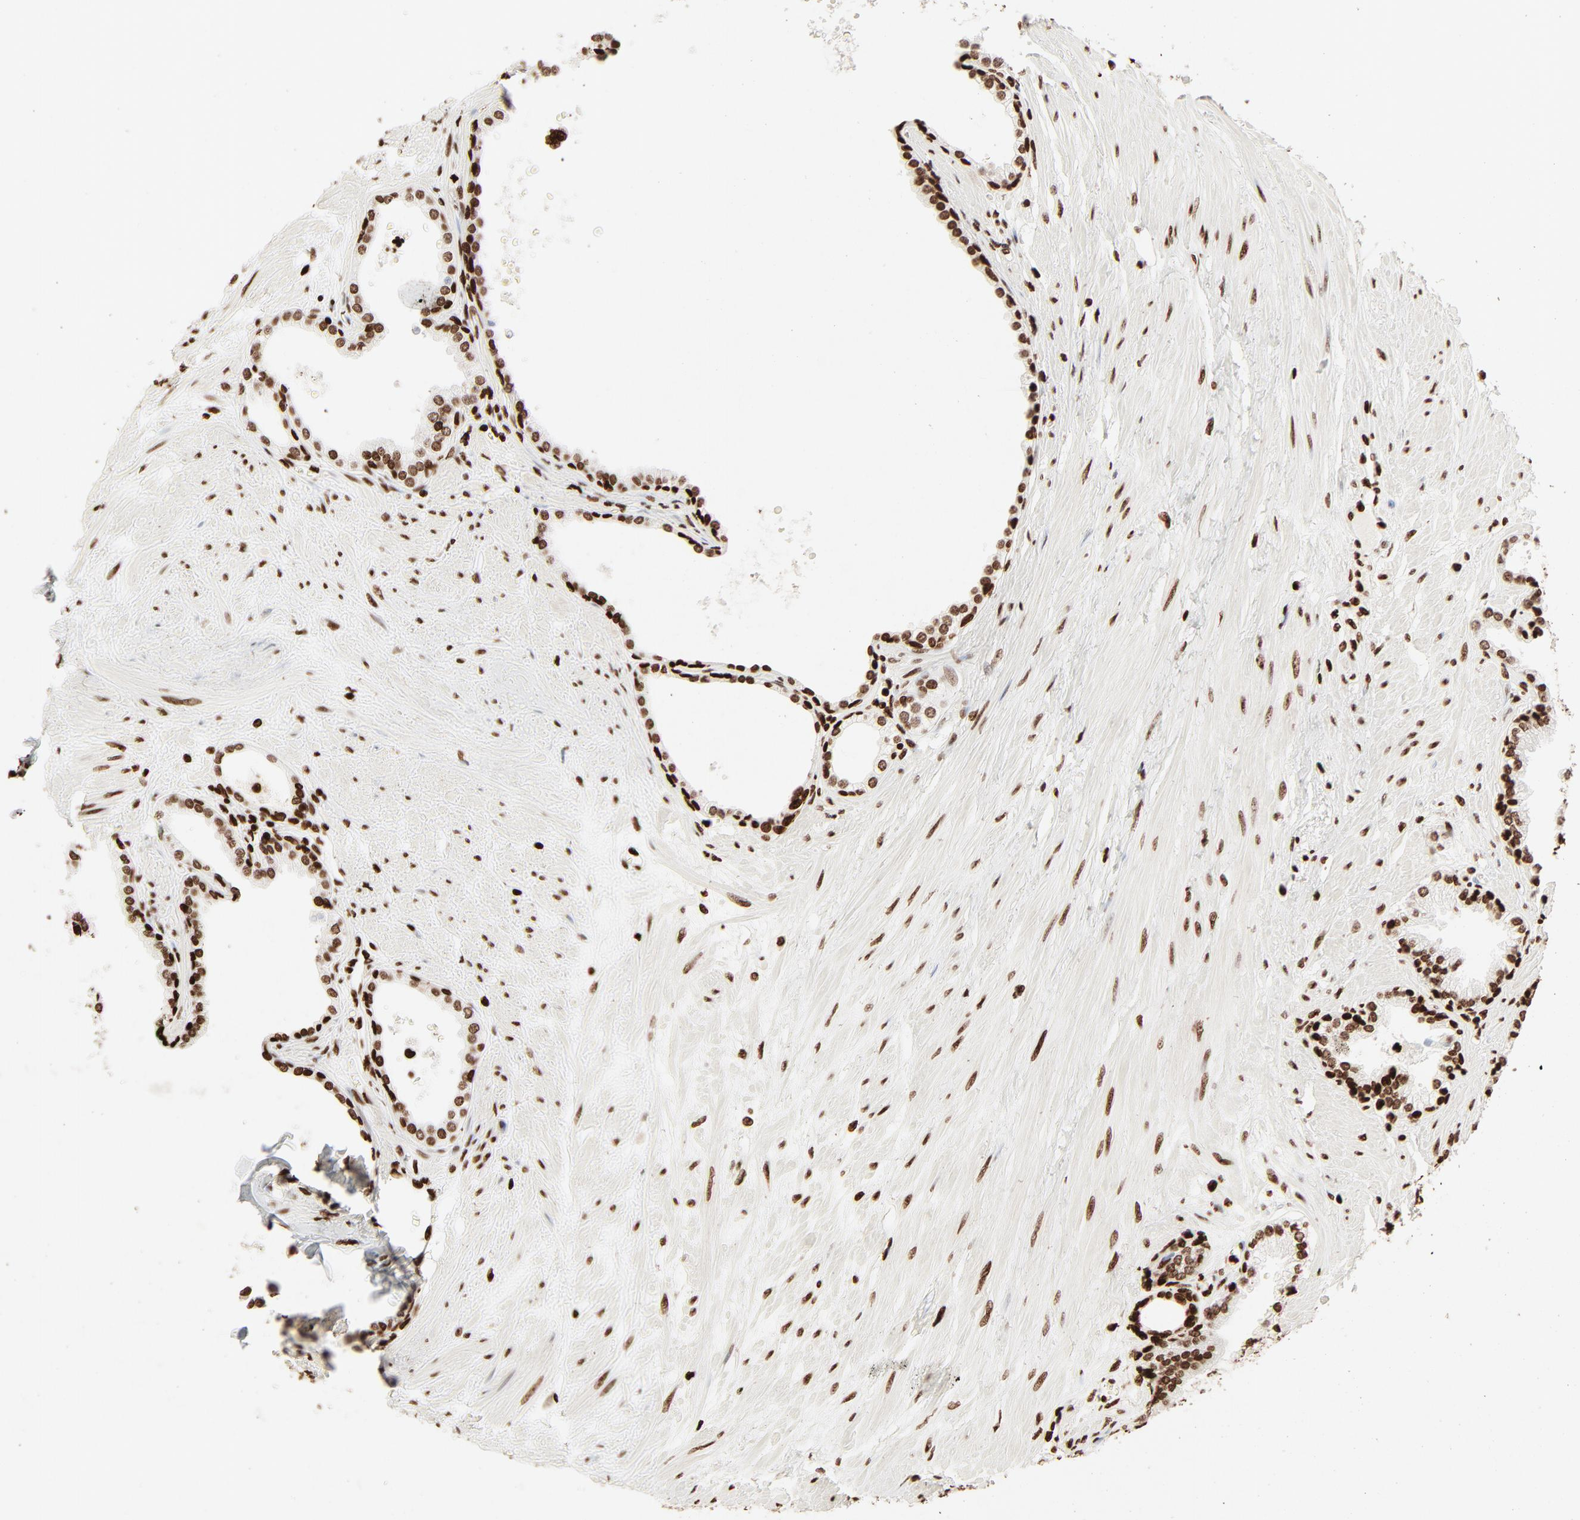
{"staining": {"intensity": "strong", "quantity": ">75%", "location": "nuclear"}, "tissue": "prostate", "cell_type": "Glandular cells", "image_type": "normal", "snomed": [{"axis": "morphology", "description": "Normal tissue, NOS"}, {"axis": "topography", "description": "Prostate"}], "caption": "Immunohistochemistry (IHC) image of benign human prostate stained for a protein (brown), which exhibits high levels of strong nuclear positivity in about >75% of glandular cells.", "gene": "HMGB1", "patient": {"sex": "male", "age": 64}}